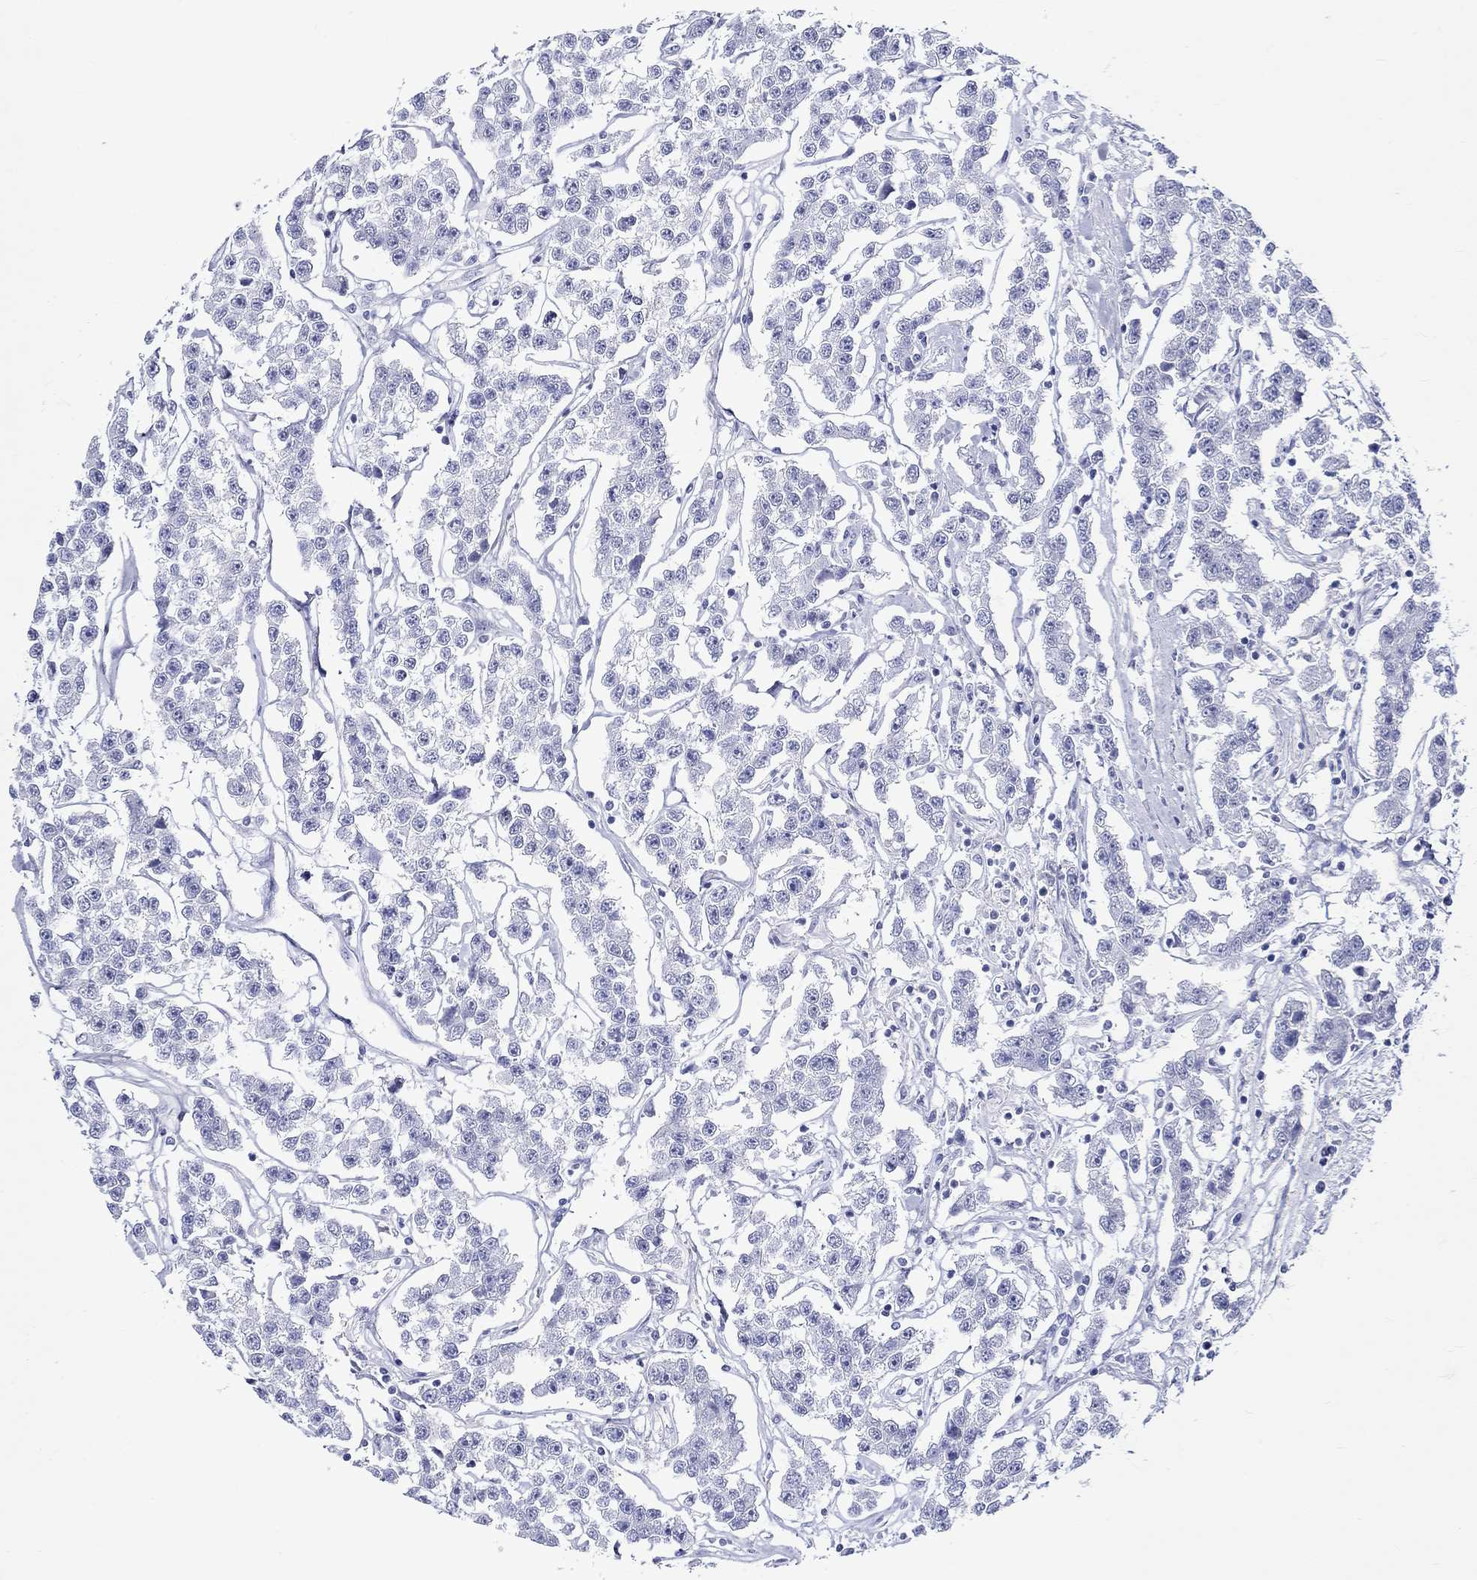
{"staining": {"intensity": "negative", "quantity": "none", "location": "none"}, "tissue": "testis cancer", "cell_type": "Tumor cells", "image_type": "cancer", "snomed": [{"axis": "morphology", "description": "Seminoma, NOS"}, {"axis": "topography", "description": "Testis"}], "caption": "This is an immunohistochemistry photomicrograph of human testis cancer. There is no expression in tumor cells.", "gene": "CRYGS", "patient": {"sex": "male", "age": 59}}